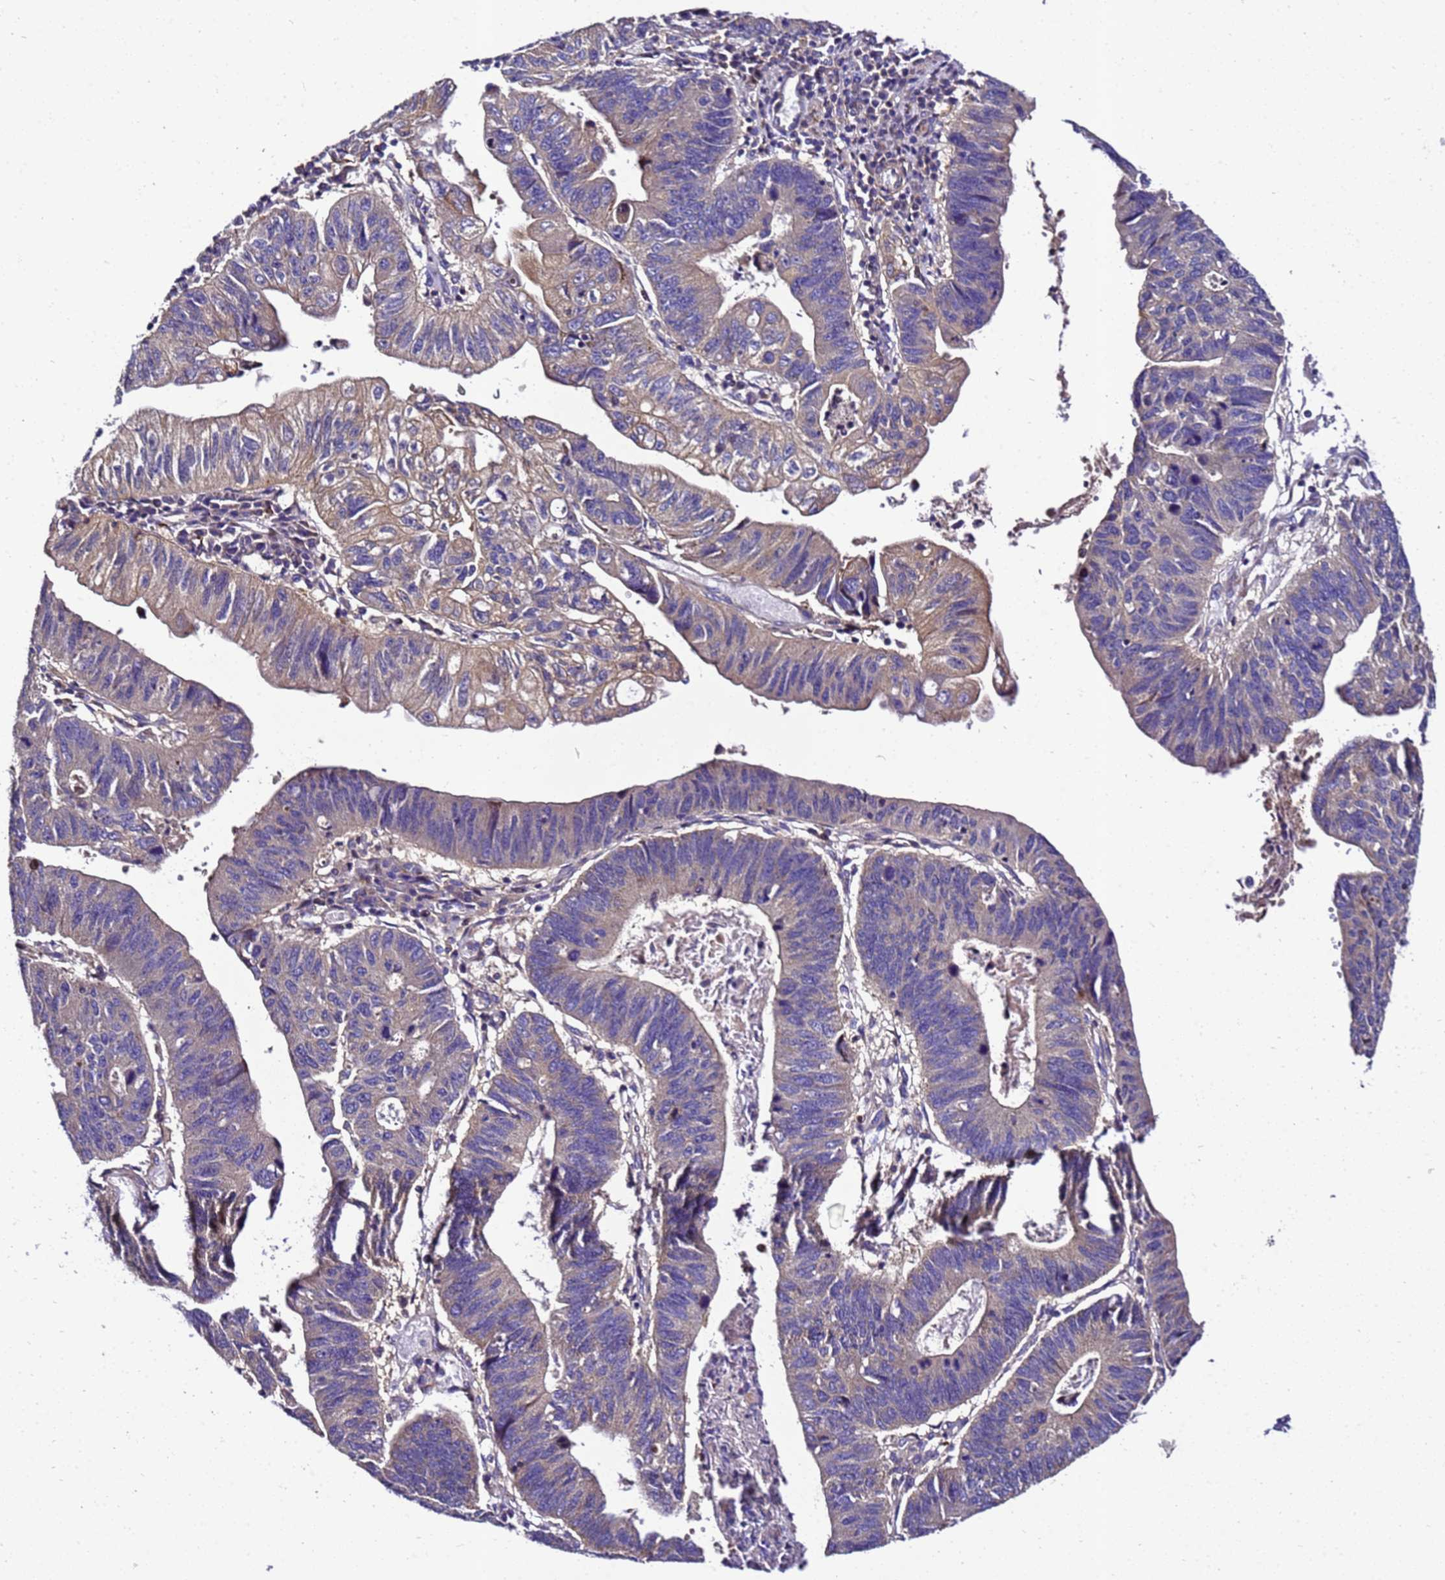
{"staining": {"intensity": "weak", "quantity": "<25%", "location": "cytoplasmic/membranous"}, "tissue": "stomach cancer", "cell_type": "Tumor cells", "image_type": "cancer", "snomed": [{"axis": "morphology", "description": "Adenocarcinoma, NOS"}, {"axis": "topography", "description": "Stomach"}], "caption": "IHC photomicrograph of neoplastic tissue: stomach adenocarcinoma stained with DAB demonstrates no significant protein expression in tumor cells.", "gene": "ZNF417", "patient": {"sex": "male", "age": 59}}